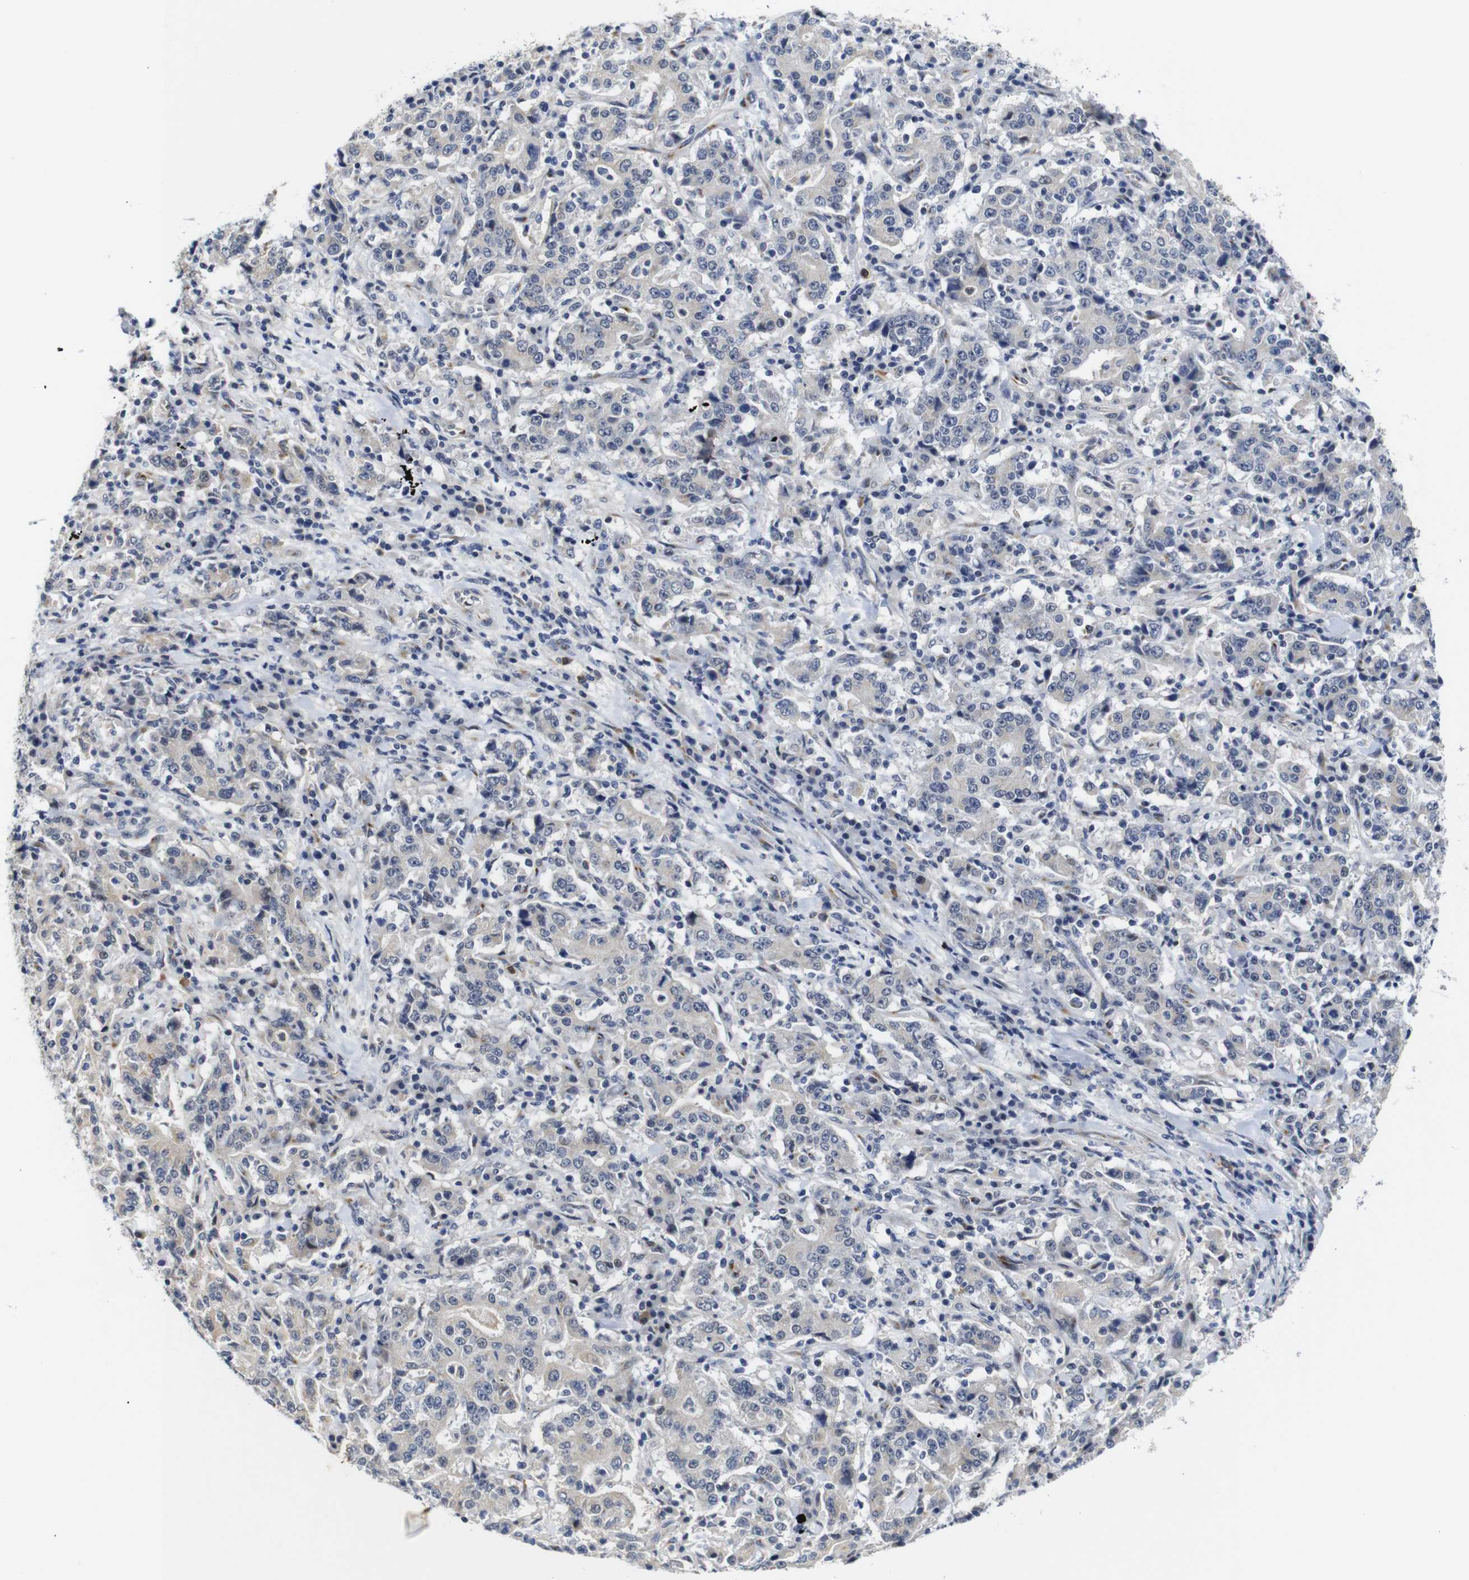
{"staining": {"intensity": "weak", "quantity": "<25%", "location": "cytoplasmic/membranous"}, "tissue": "stomach cancer", "cell_type": "Tumor cells", "image_type": "cancer", "snomed": [{"axis": "morphology", "description": "Normal tissue, NOS"}, {"axis": "morphology", "description": "Adenocarcinoma, NOS"}, {"axis": "topography", "description": "Stomach, upper"}, {"axis": "topography", "description": "Stomach"}], "caption": "A photomicrograph of human stomach cancer (adenocarcinoma) is negative for staining in tumor cells.", "gene": "FURIN", "patient": {"sex": "male", "age": 59}}